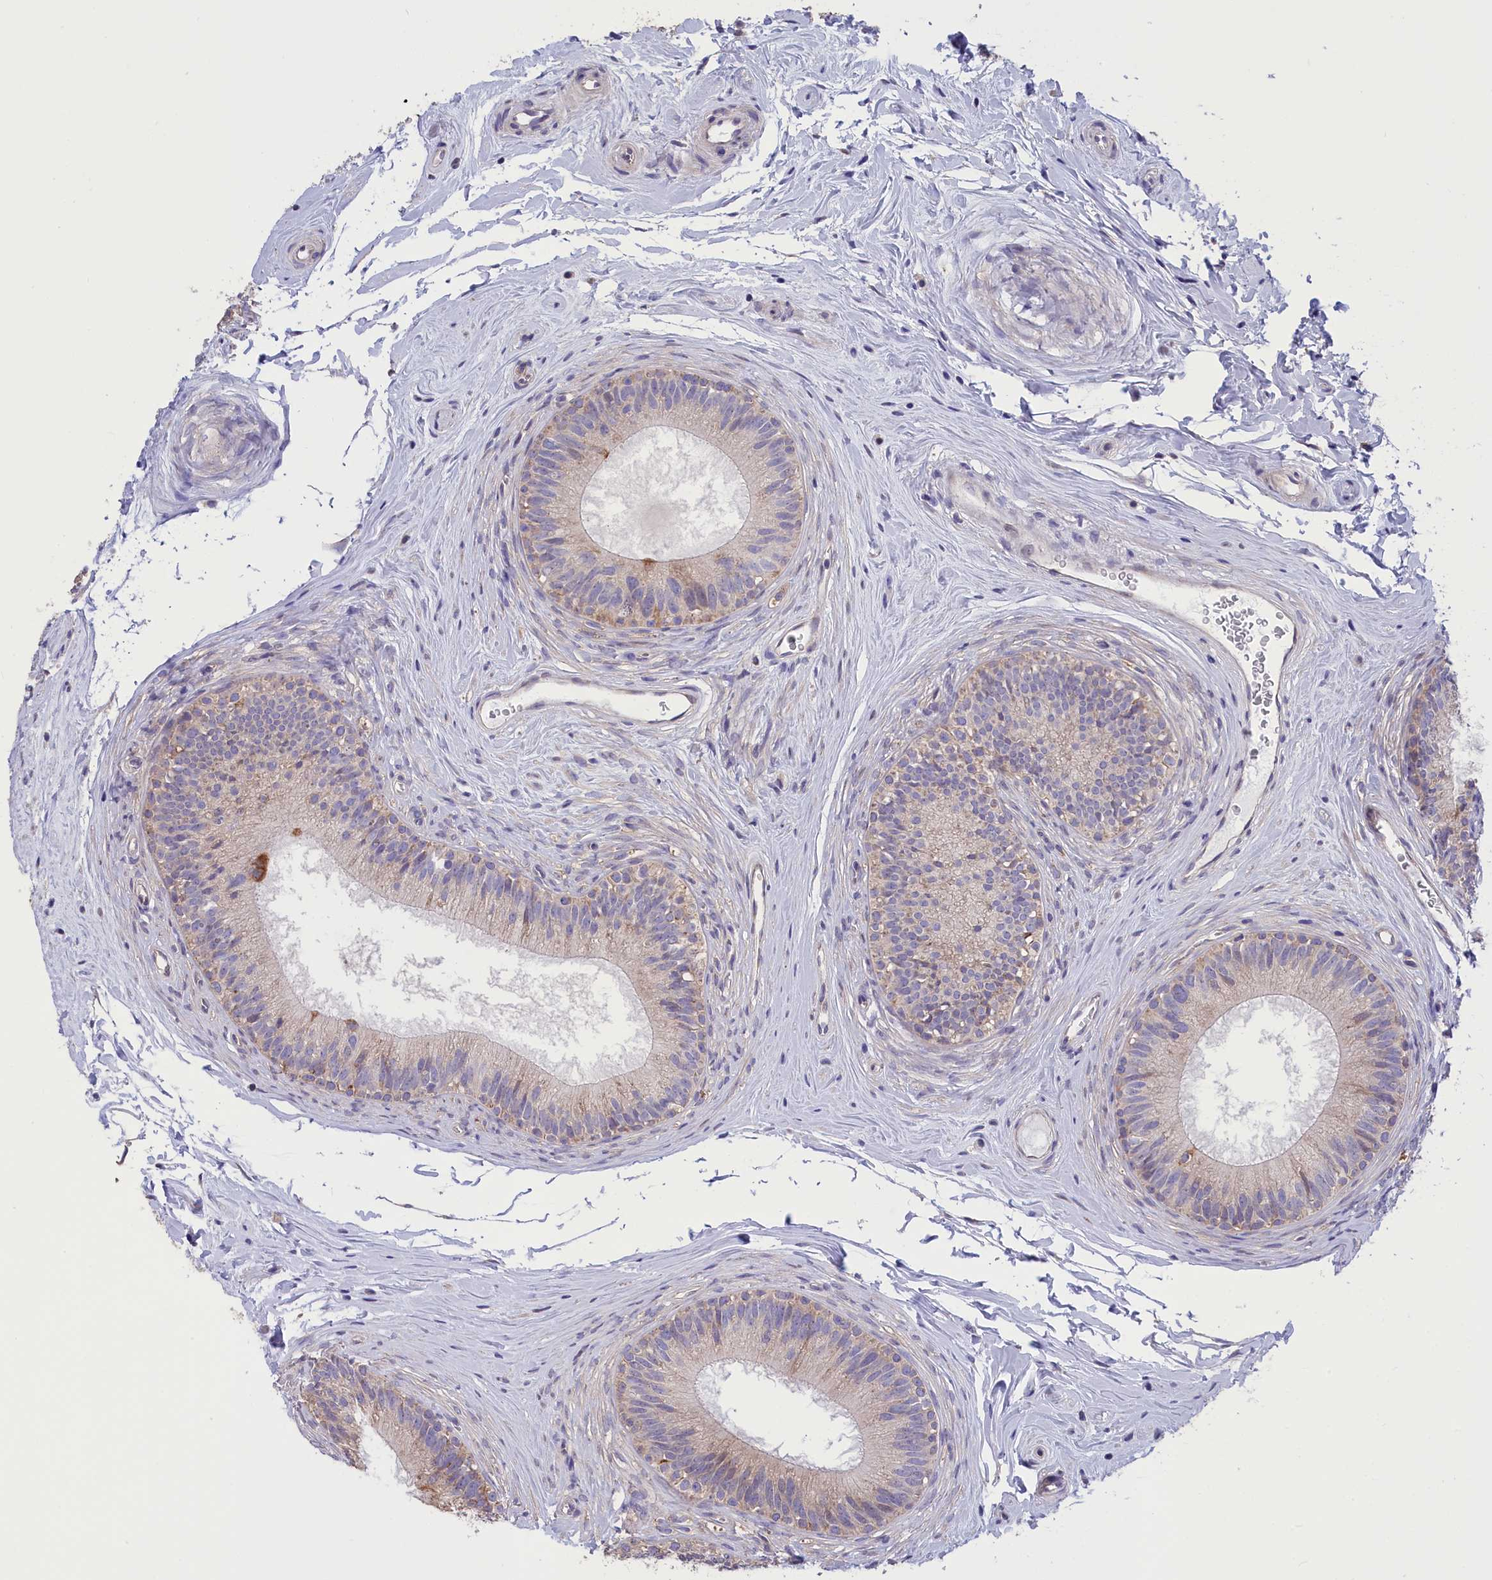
{"staining": {"intensity": "moderate", "quantity": "<25%", "location": "cytoplasmic/membranous"}, "tissue": "epididymis", "cell_type": "Glandular cells", "image_type": "normal", "snomed": [{"axis": "morphology", "description": "Normal tissue, NOS"}, {"axis": "topography", "description": "Epididymis"}], "caption": "The image displays immunohistochemical staining of unremarkable epididymis. There is moderate cytoplasmic/membranous expression is appreciated in about <25% of glandular cells.", "gene": "CYP2U1", "patient": {"sex": "male", "age": 33}}